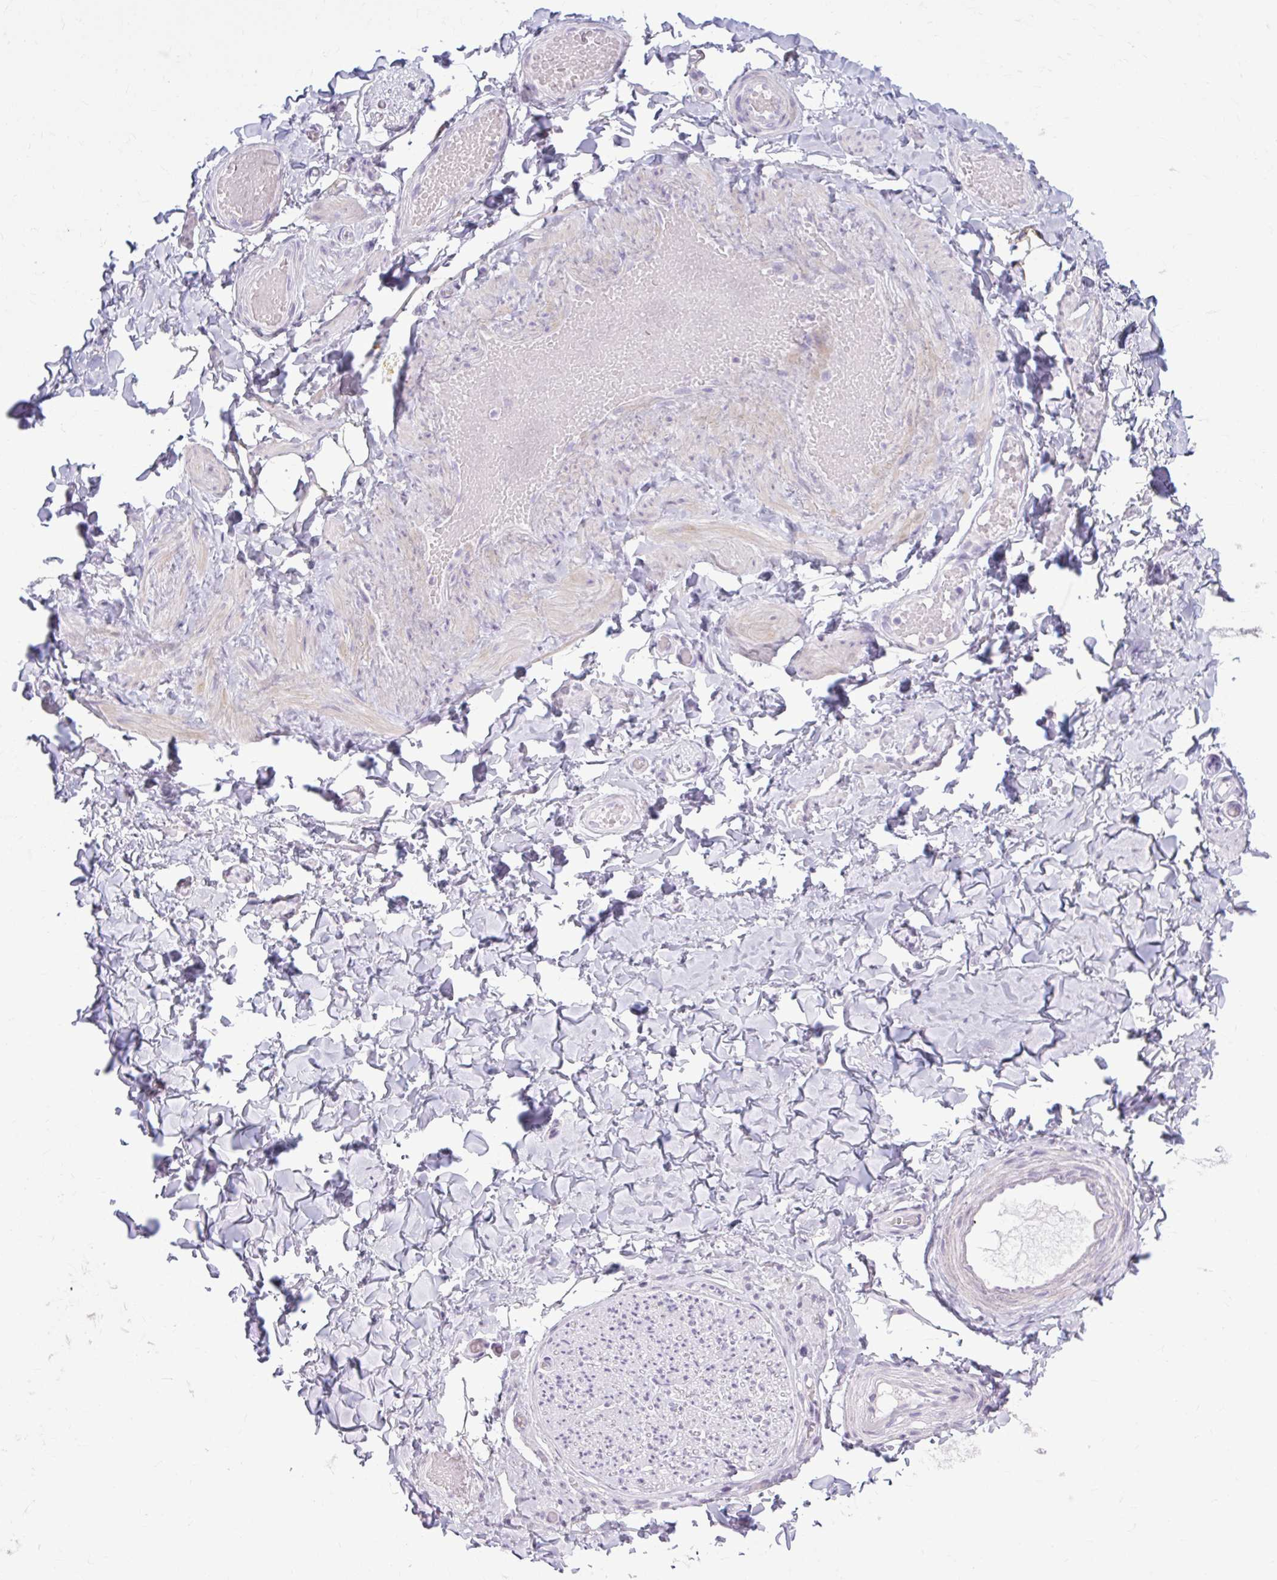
{"staining": {"intensity": "negative", "quantity": "none", "location": "none"}, "tissue": "adipose tissue", "cell_type": "Adipocytes", "image_type": "normal", "snomed": [{"axis": "morphology", "description": "Normal tissue, NOS"}, {"axis": "topography", "description": "Soft tissue"}, {"axis": "topography", "description": "Adipose tissue"}, {"axis": "topography", "description": "Vascular tissue"}, {"axis": "topography", "description": "Peripheral nerve tissue"}], "caption": "Immunohistochemical staining of unremarkable adipose tissue exhibits no significant positivity in adipocytes.", "gene": "OR4B1", "patient": {"sex": "male", "age": 29}}